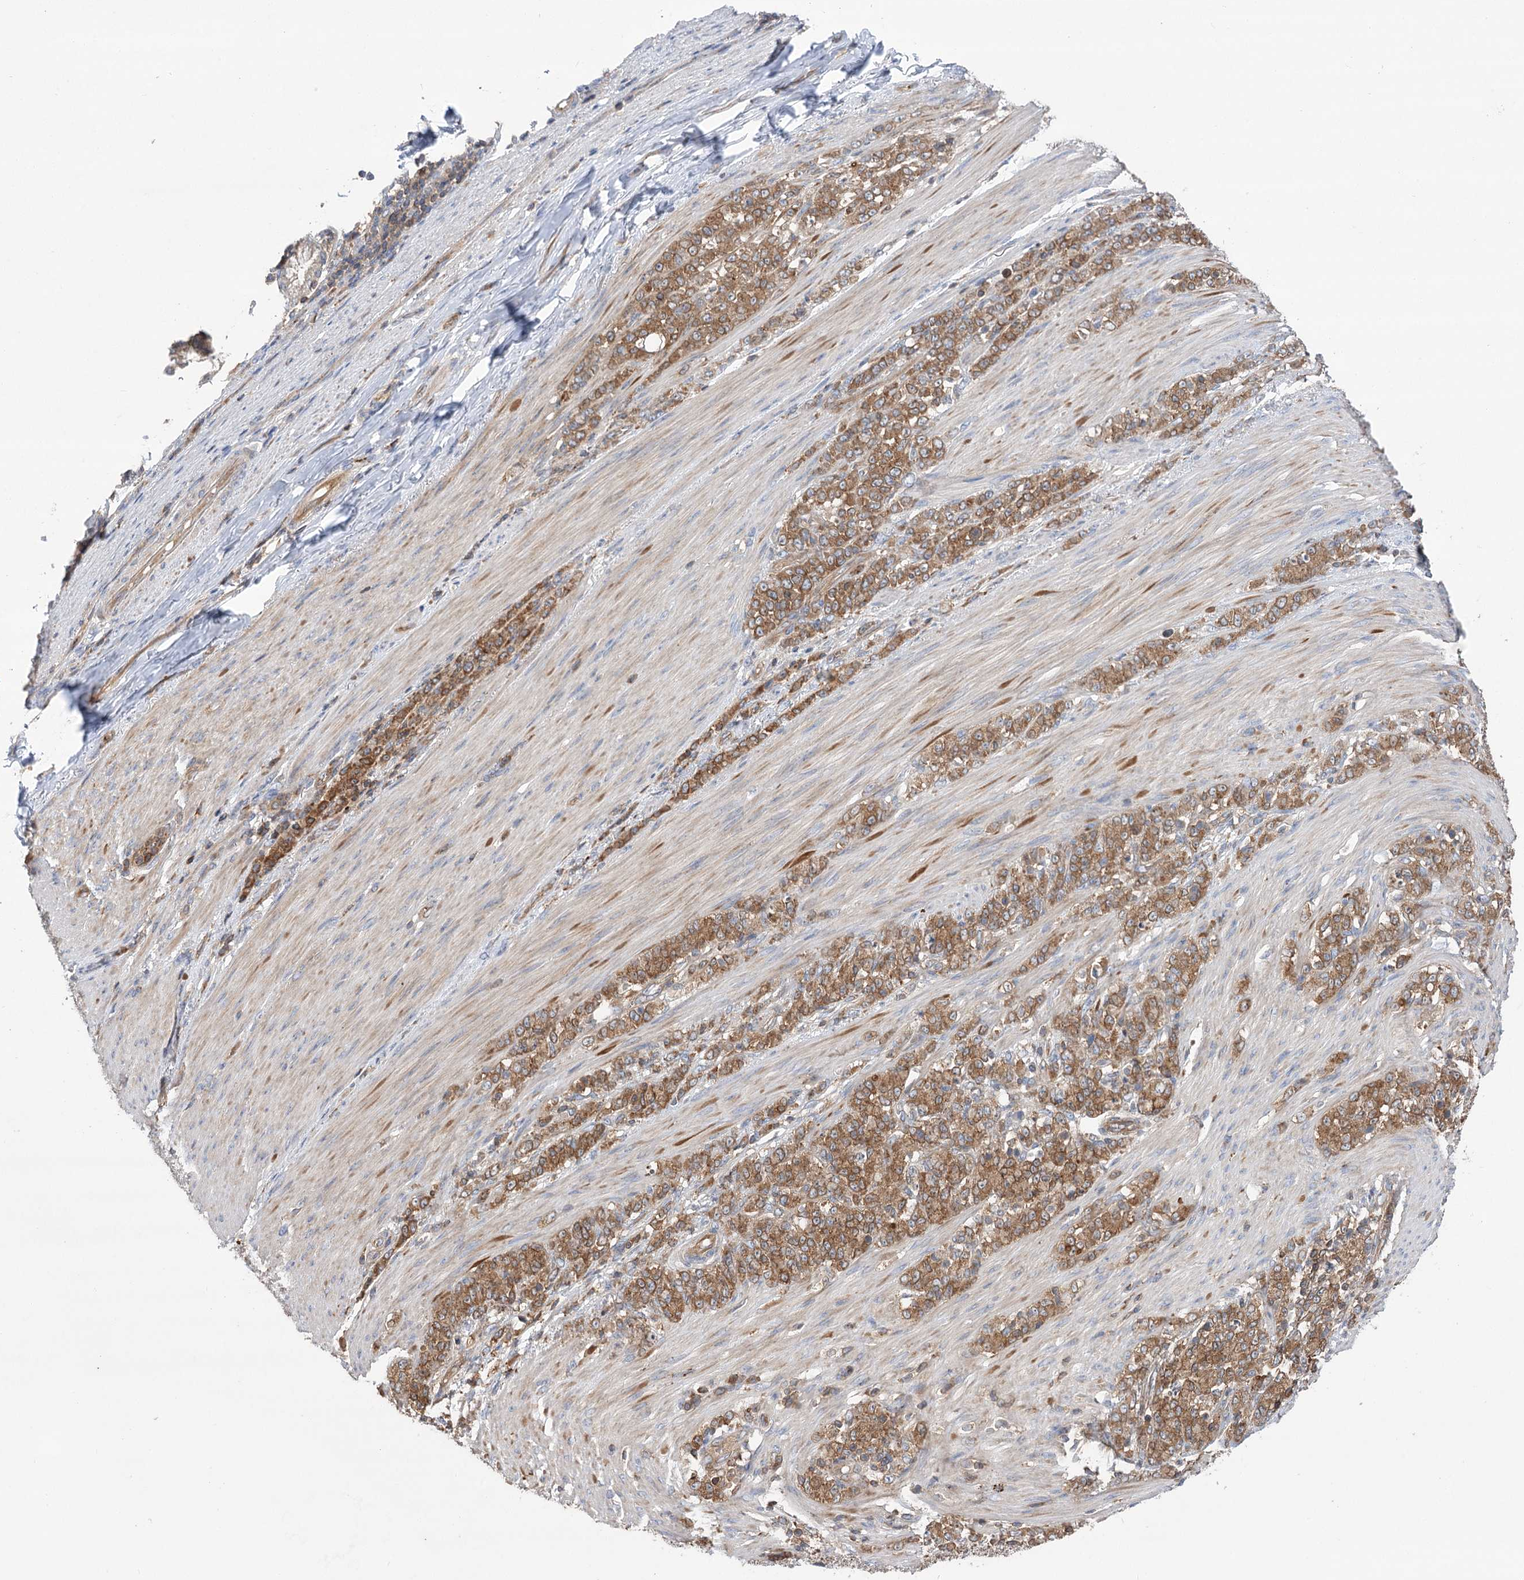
{"staining": {"intensity": "moderate", "quantity": ">75%", "location": "cytoplasmic/membranous"}, "tissue": "stomach cancer", "cell_type": "Tumor cells", "image_type": "cancer", "snomed": [{"axis": "morphology", "description": "Adenocarcinoma, NOS"}, {"axis": "topography", "description": "Stomach"}], "caption": "Immunohistochemistry (IHC) photomicrograph of neoplastic tissue: stomach adenocarcinoma stained using IHC exhibits medium levels of moderate protein expression localized specifically in the cytoplasmic/membranous of tumor cells, appearing as a cytoplasmic/membranous brown color.", "gene": "VPS37B", "patient": {"sex": "female", "age": 79}}